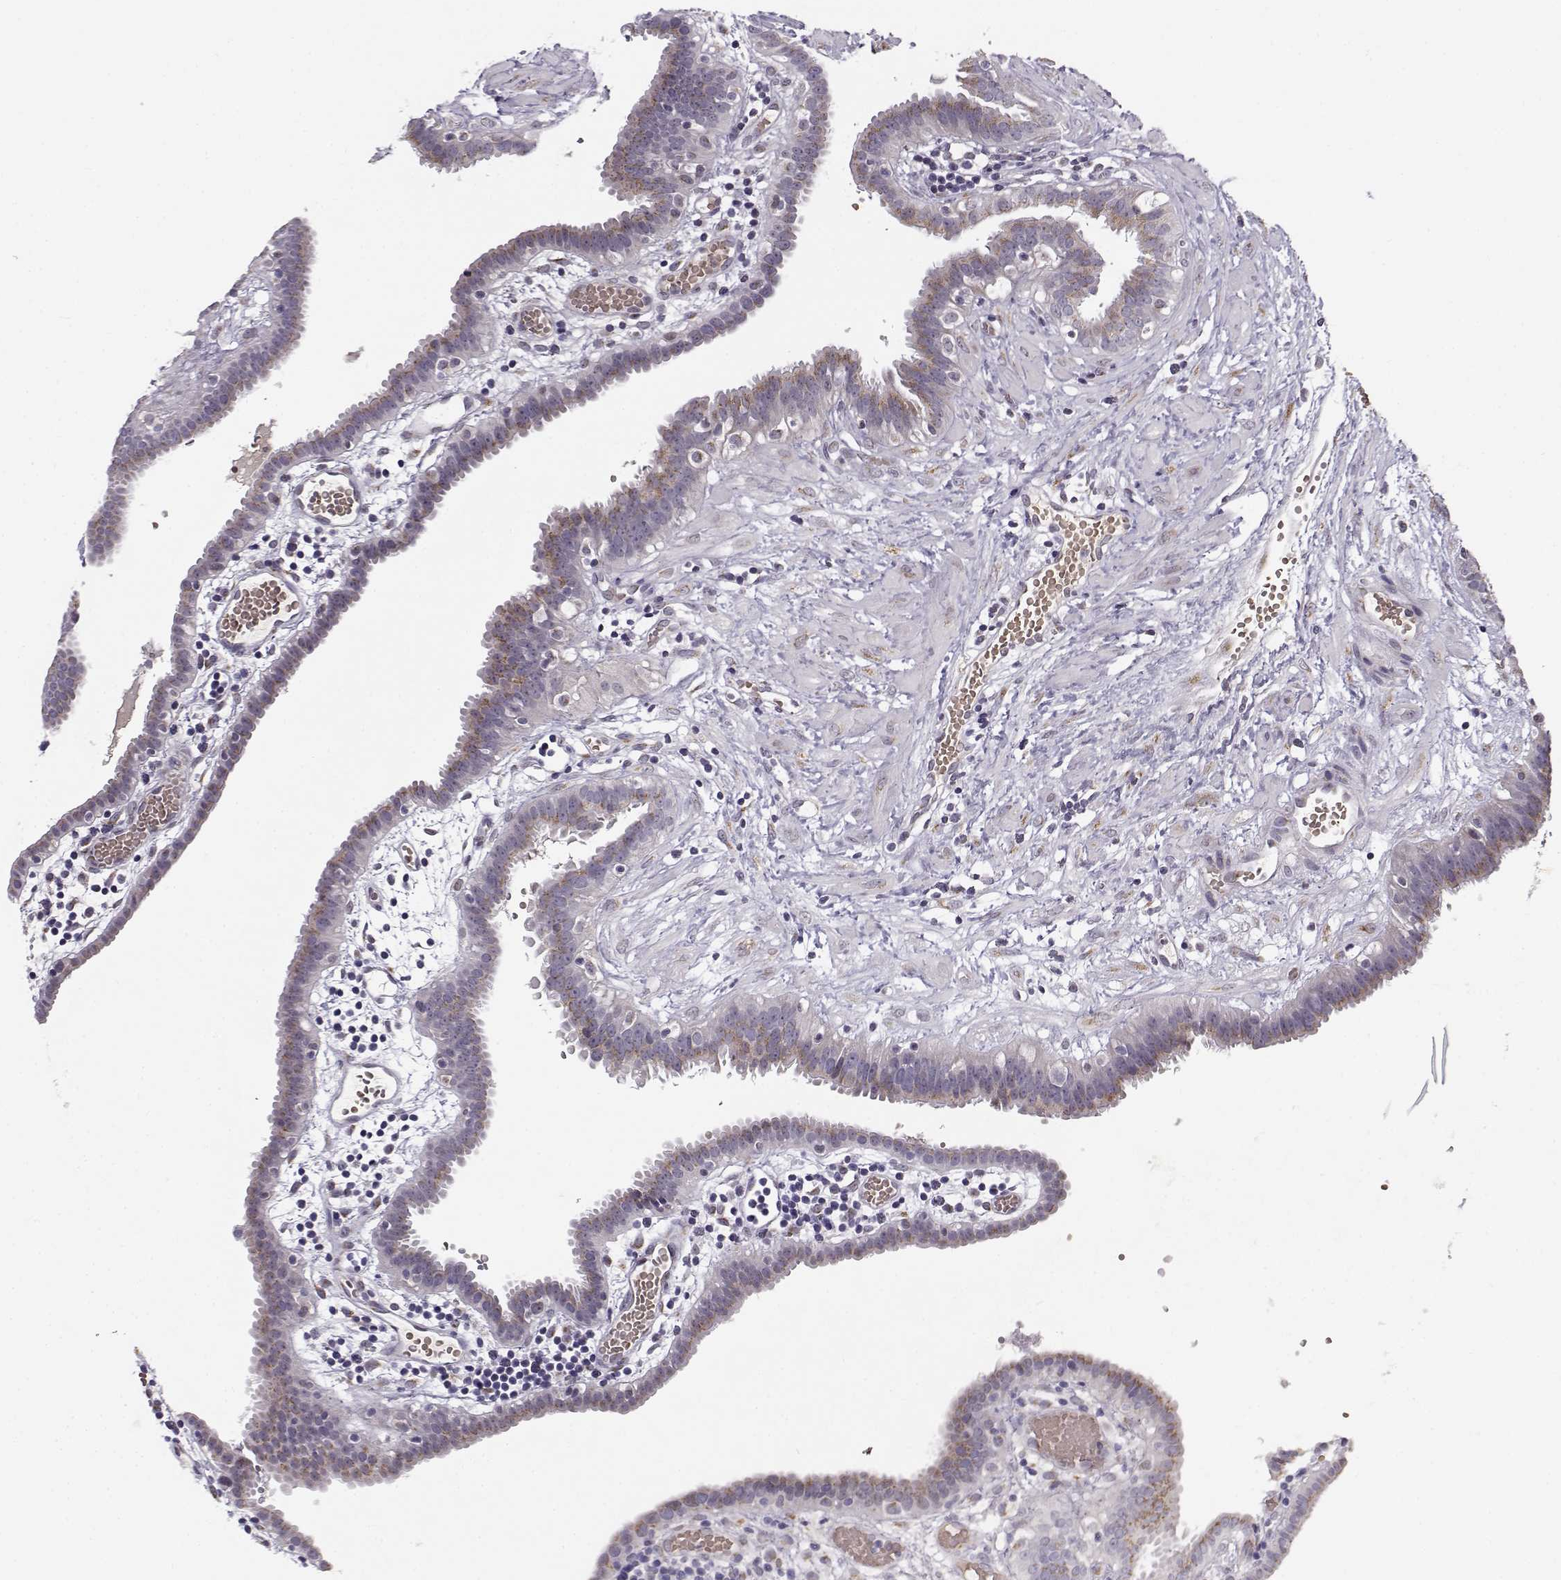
{"staining": {"intensity": "moderate", "quantity": "25%-75%", "location": "cytoplasmic/membranous"}, "tissue": "fallopian tube", "cell_type": "Glandular cells", "image_type": "normal", "snomed": [{"axis": "morphology", "description": "Normal tissue, NOS"}, {"axis": "topography", "description": "Fallopian tube"}], "caption": "A brown stain labels moderate cytoplasmic/membranous expression of a protein in glandular cells of benign fallopian tube.", "gene": "SLC4A5", "patient": {"sex": "female", "age": 37}}